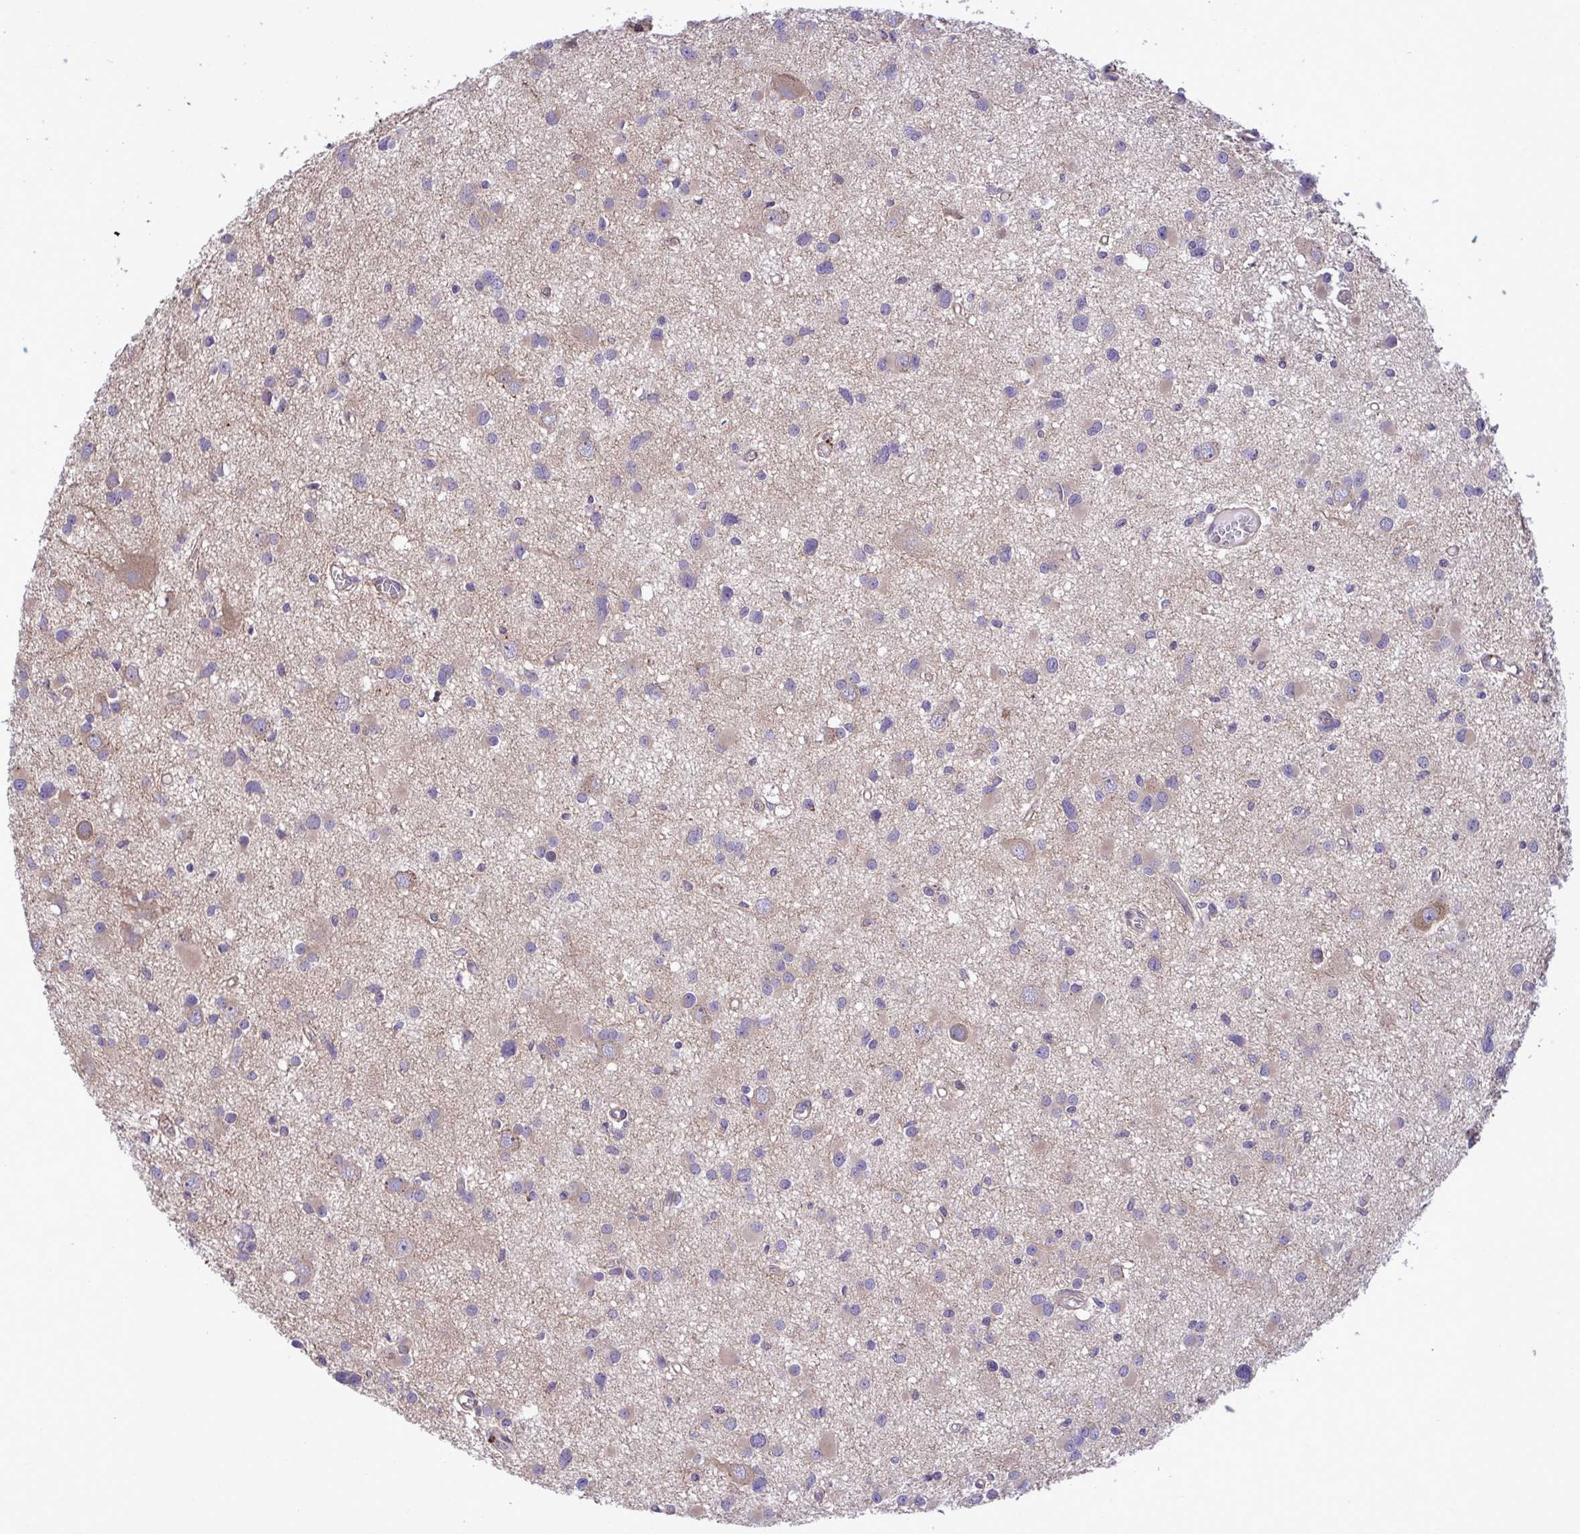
{"staining": {"intensity": "weak", "quantity": "<25%", "location": "cytoplasmic/membranous"}, "tissue": "glioma", "cell_type": "Tumor cells", "image_type": "cancer", "snomed": [{"axis": "morphology", "description": "Glioma, malignant, High grade"}, {"axis": "topography", "description": "Brain"}], "caption": "Immunohistochemistry micrograph of neoplastic tissue: glioma stained with DAB (3,3'-diaminobenzidine) exhibits no significant protein staining in tumor cells.", "gene": "GRB14", "patient": {"sex": "male", "age": 54}}